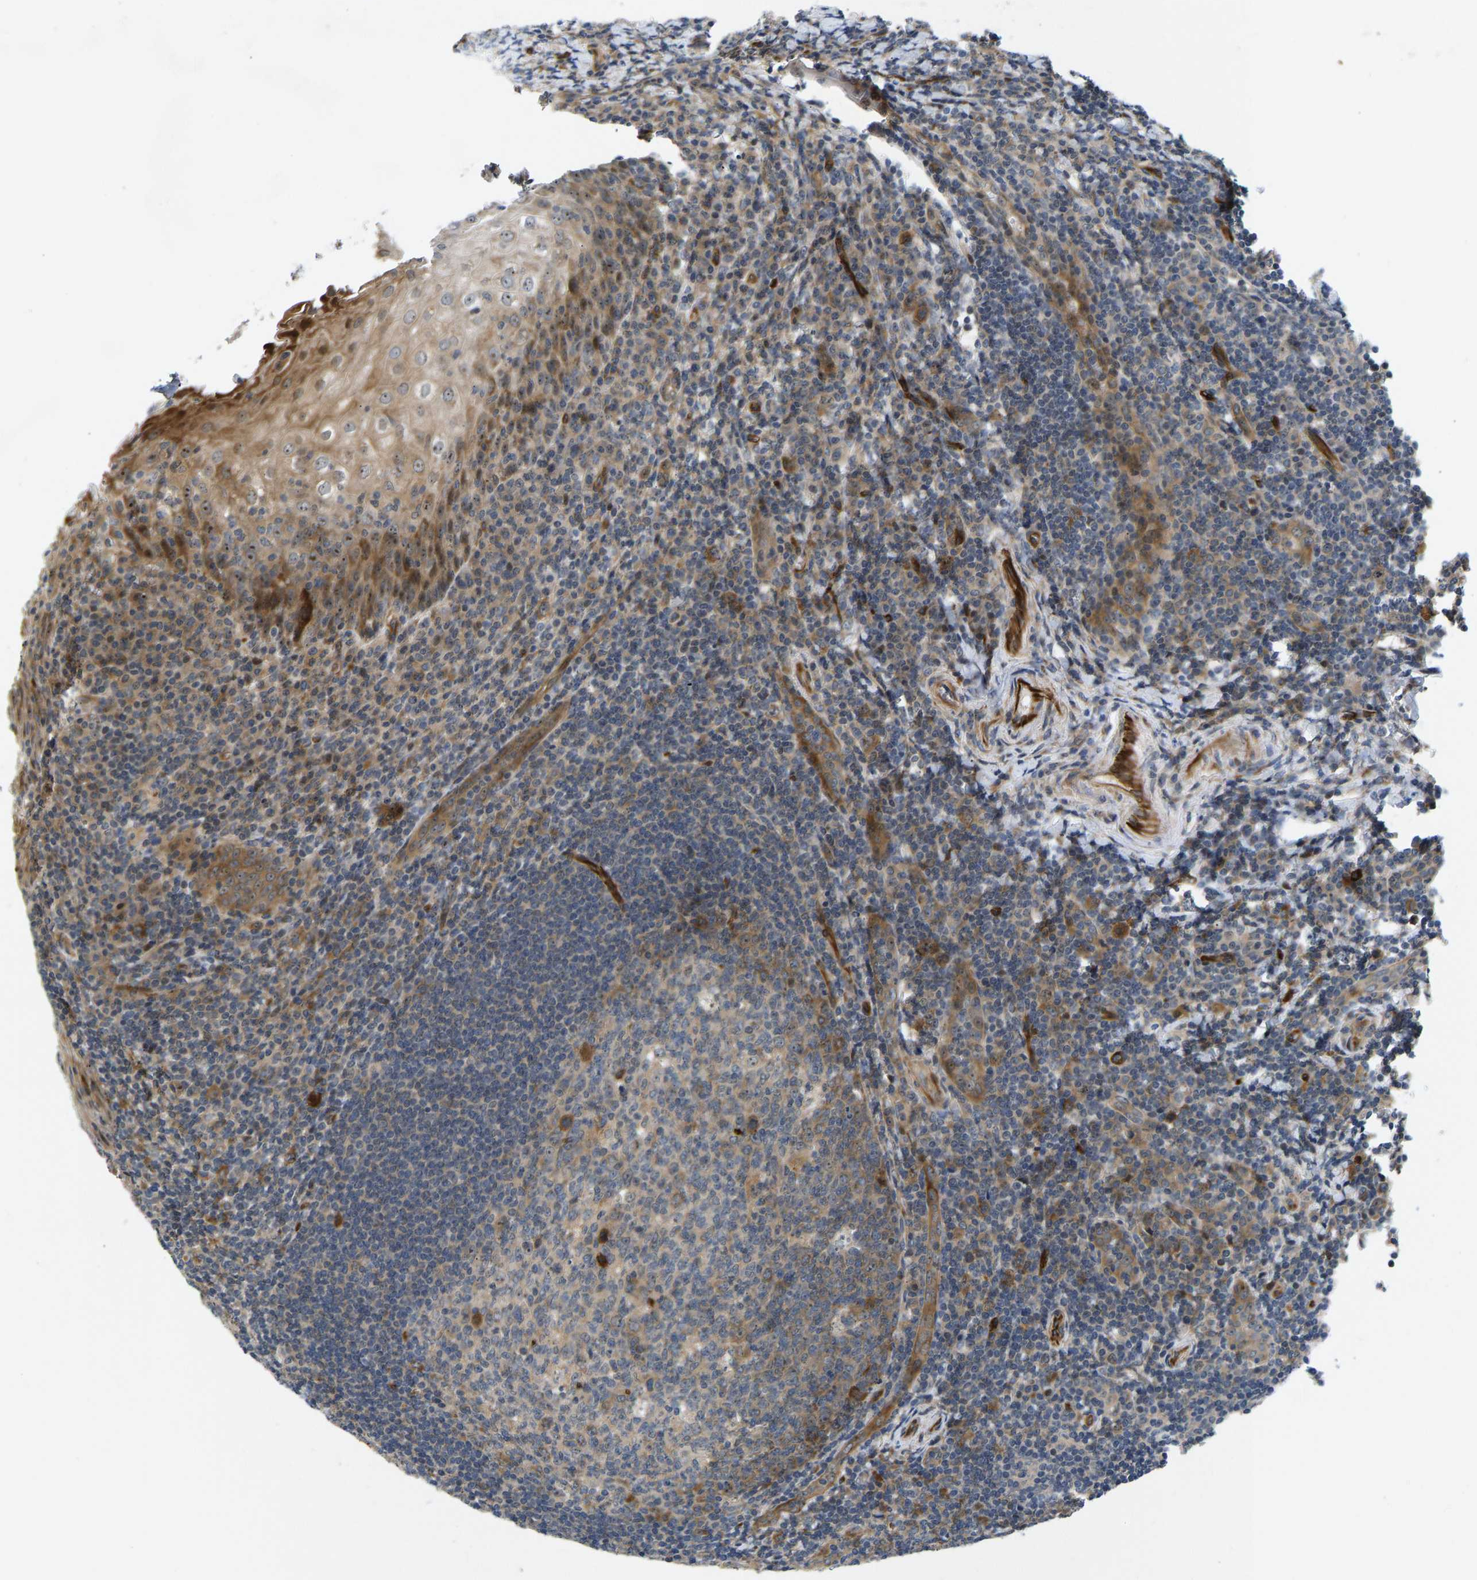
{"staining": {"intensity": "moderate", "quantity": "<25%", "location": "cytoplasmic/membranous"}, "tissue": "tonsil", "cell_type": "Germinal center cells", "image_type": "normal", "snomed": [{"axis": "morphology", "description": "Normal tissue, NOS"}, {"axis": "topography", "description": "Tonsil"}], "caption": "Moderate cytoplasmic/membranous expression is present in about <25% of germinal center cells in benign tonsil.", "gene": "RESF1", "patient": {"sex": "male", "age": 37}}